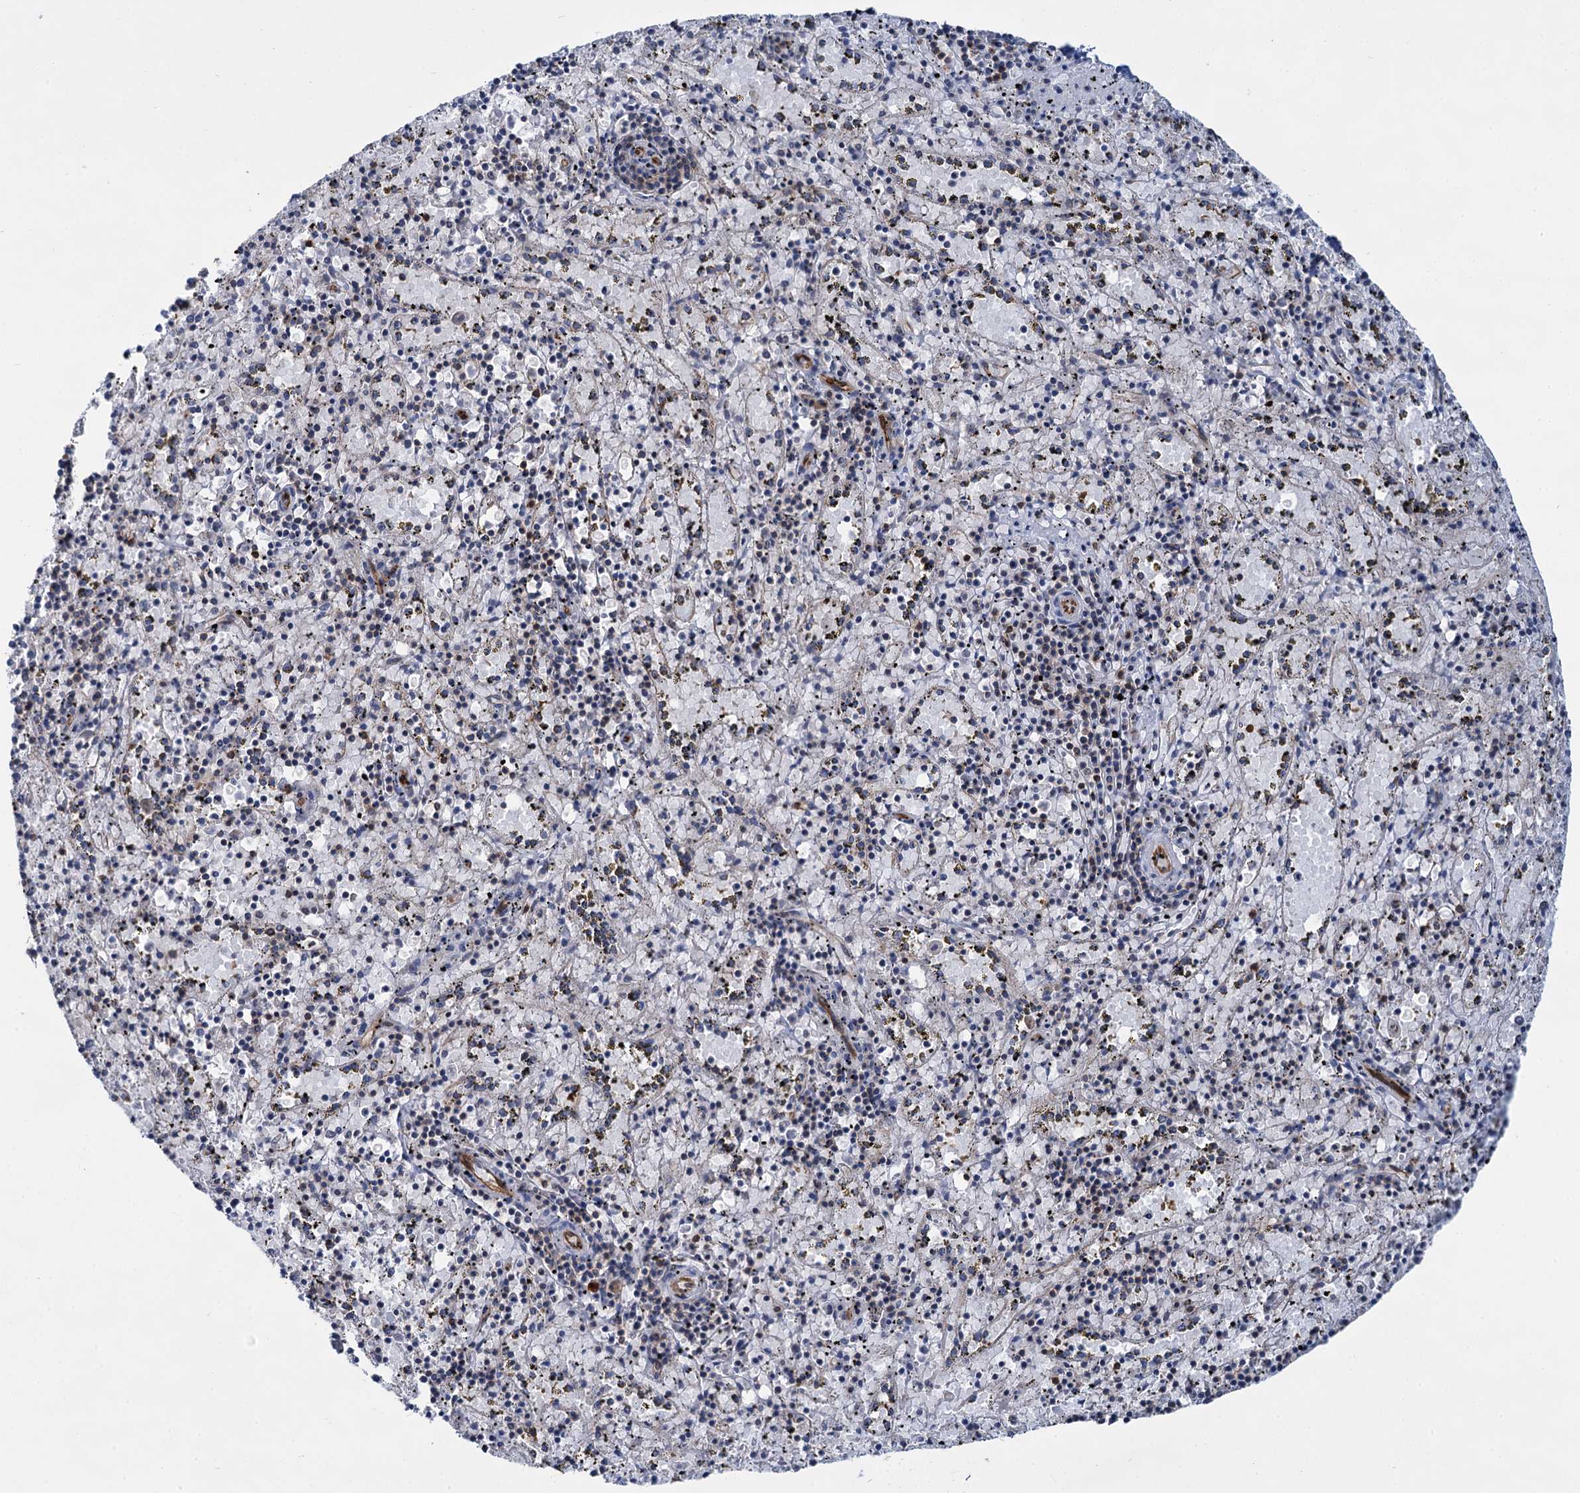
{"staining": {"intensity": "moderate", "quantity": "<25%", "location": "cytoplasmic/membranous"}, "tissue": "spleen", "cell_type": "Cells in red pulp", "image_type": "normal", "snomed": [{"axis": "morphology", "description": "Normal tissue, NOS"}, {"axis": "topography", "description": "Spleen"}], "caption": "A brown stain labels moderate cytoplasmic/membranous staining of a protein in cells in red pulp of unremarkable spleen. (Stains: DAB in brown, nuclei in blue, Microscopy: brightfield microscopy at high magnification).", "gene": "ABLIM1", "patient": {"sex": "male", "age": 11}}